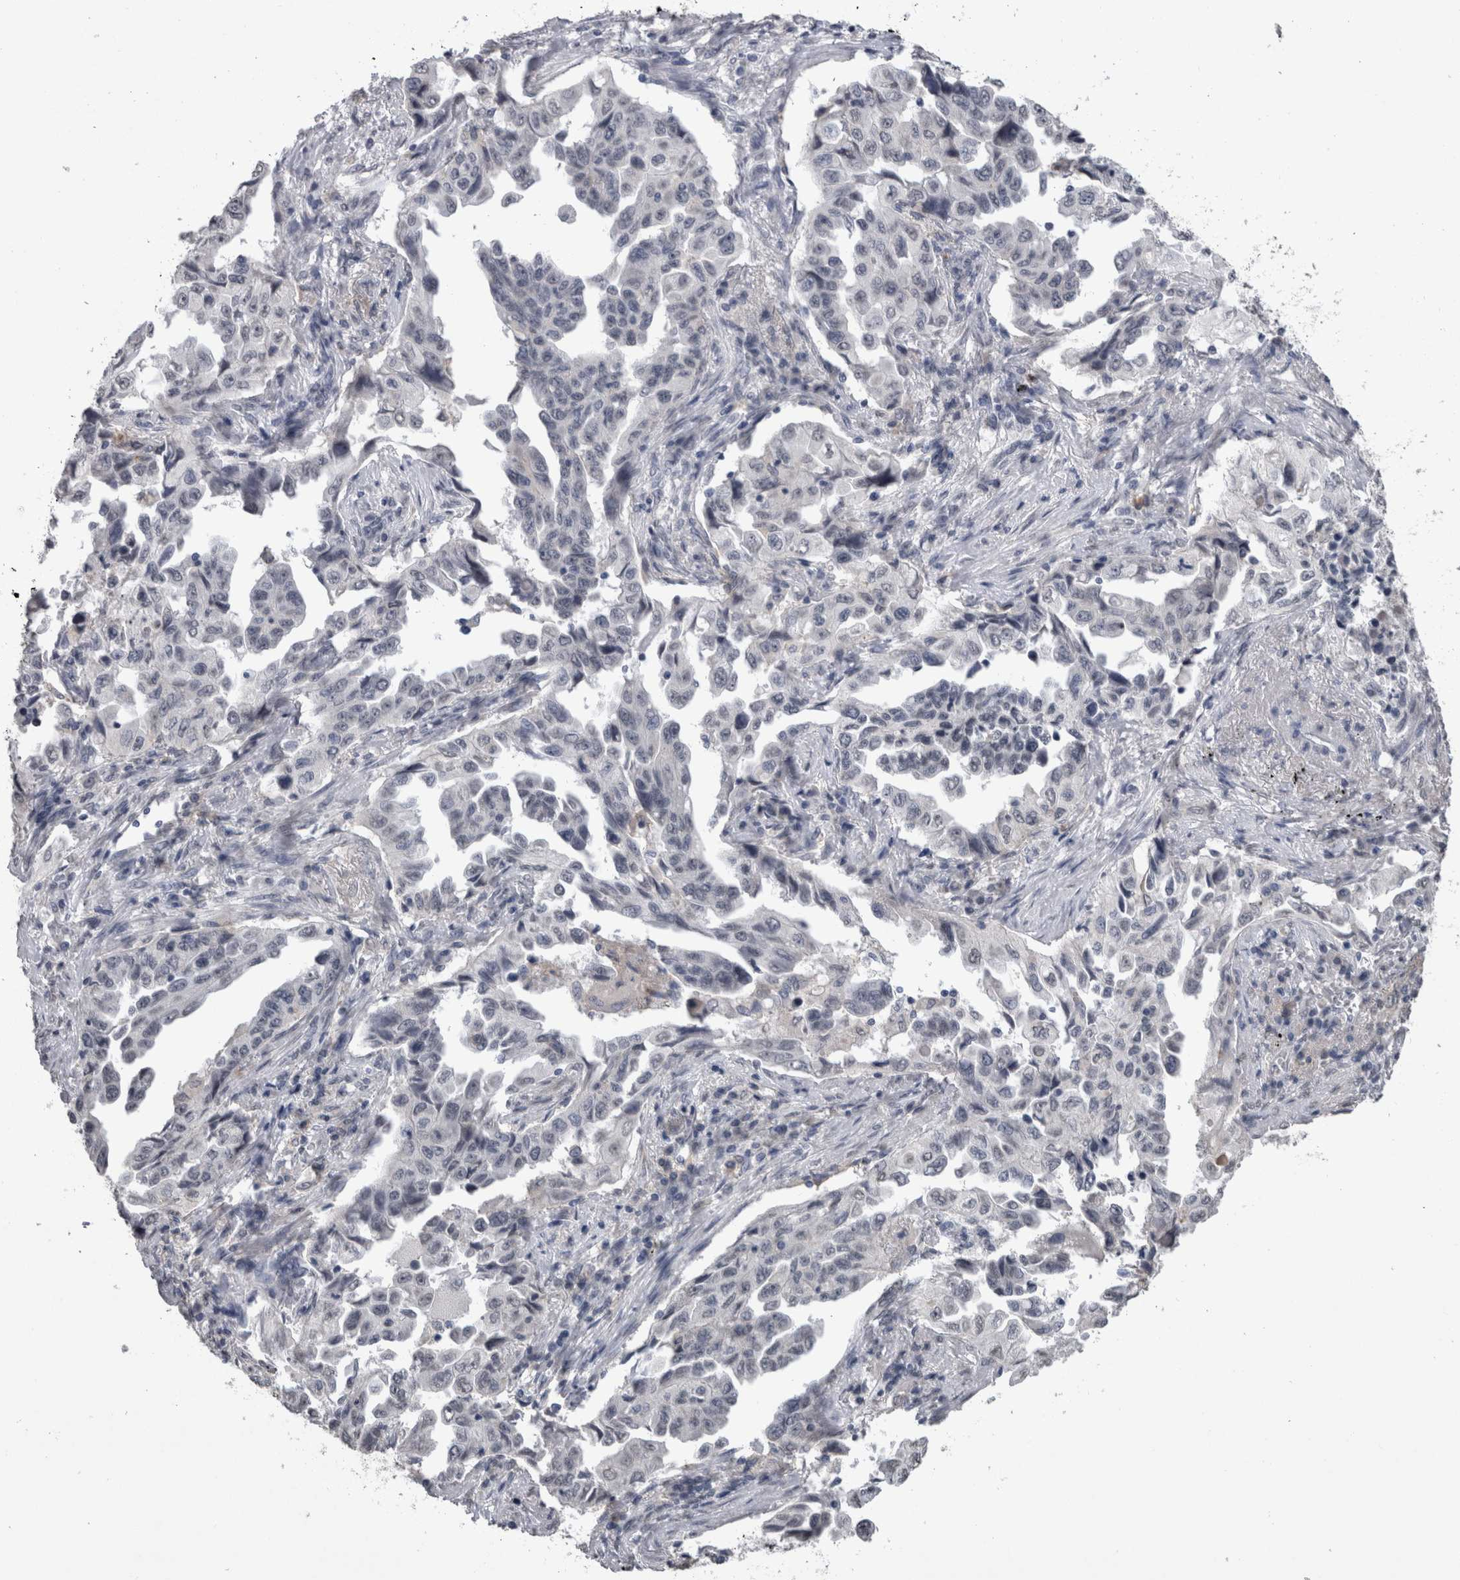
{"staining": {"intensity": "negative", "quantity": "none", "location": "none"}, "tissue": "lung cancer", "cell_type": "Tumor cells", "image_type": "cancer", "snomed": [{"axis": "morphology", "description": "Adenocarcinoma, NOS"}, {"axis": "topography", "description": "Lung"}], "caption": "There is no significant staining in tumor cells of lung adenocarcinoma.", "gene": "PAX5", "patient": {"sex": "female", "age": 51}}